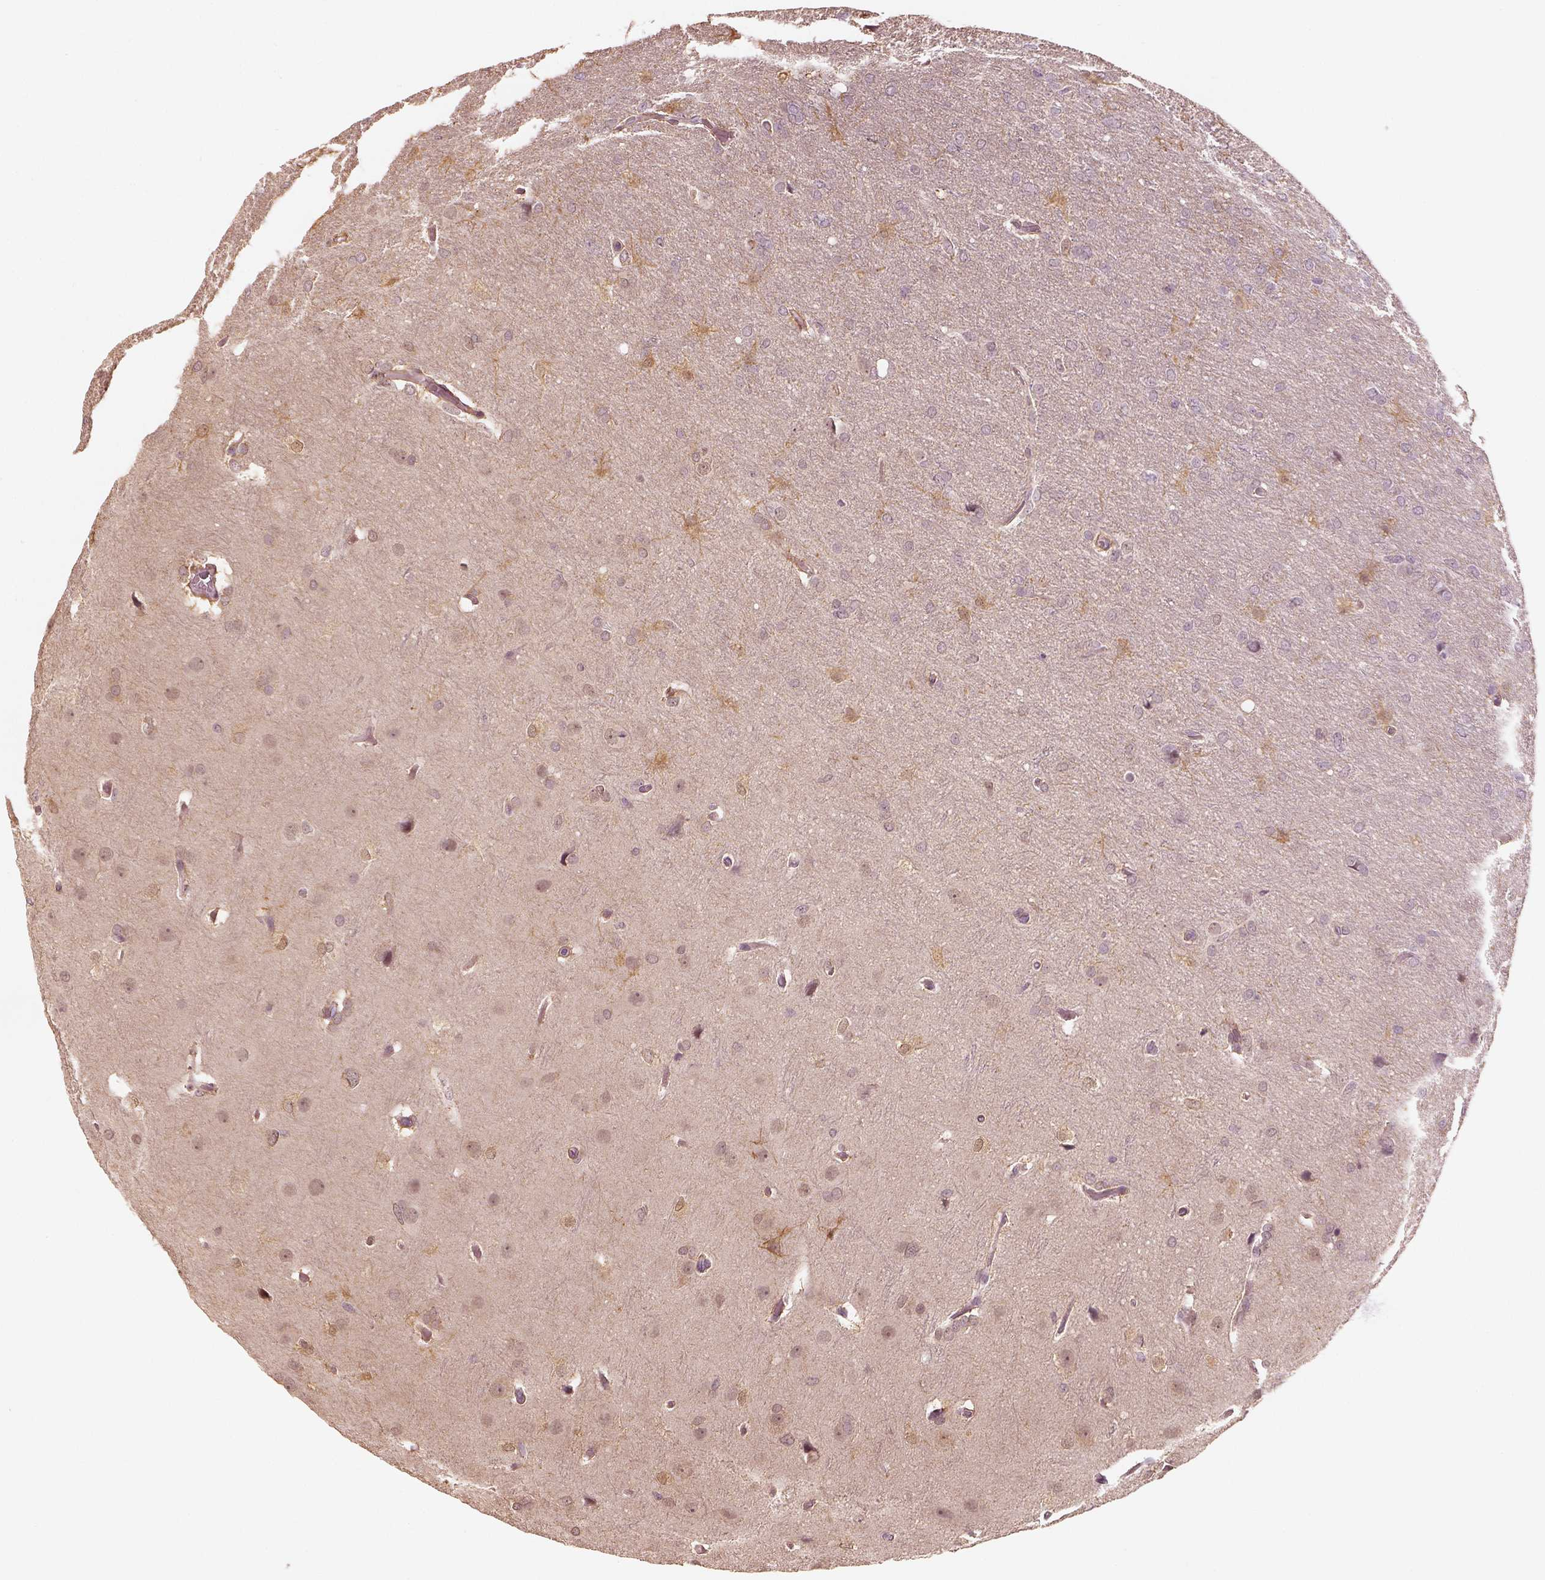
{"staining": {"intensity": "negative", "quantity": "none", "location": "none"}, "tissue": "glioma", "cell_type": "Tumor cells", "image_type": "cancer", "snomed": [{"axis": "morphology", "description": "Glioma, malignant, High grade"}, {"axis": "topography", "description": "Brain"}], "caption": "Immunohistochemistry of human malignant glioma (high-grade) exhibits no positivity in tumor cells. (DAB (3,3'-diaminobenzidine) immunohistochemistry (IHC), high magnification).", "gene": "EGR4", "patient": {"sex": "male", "age": 53}}